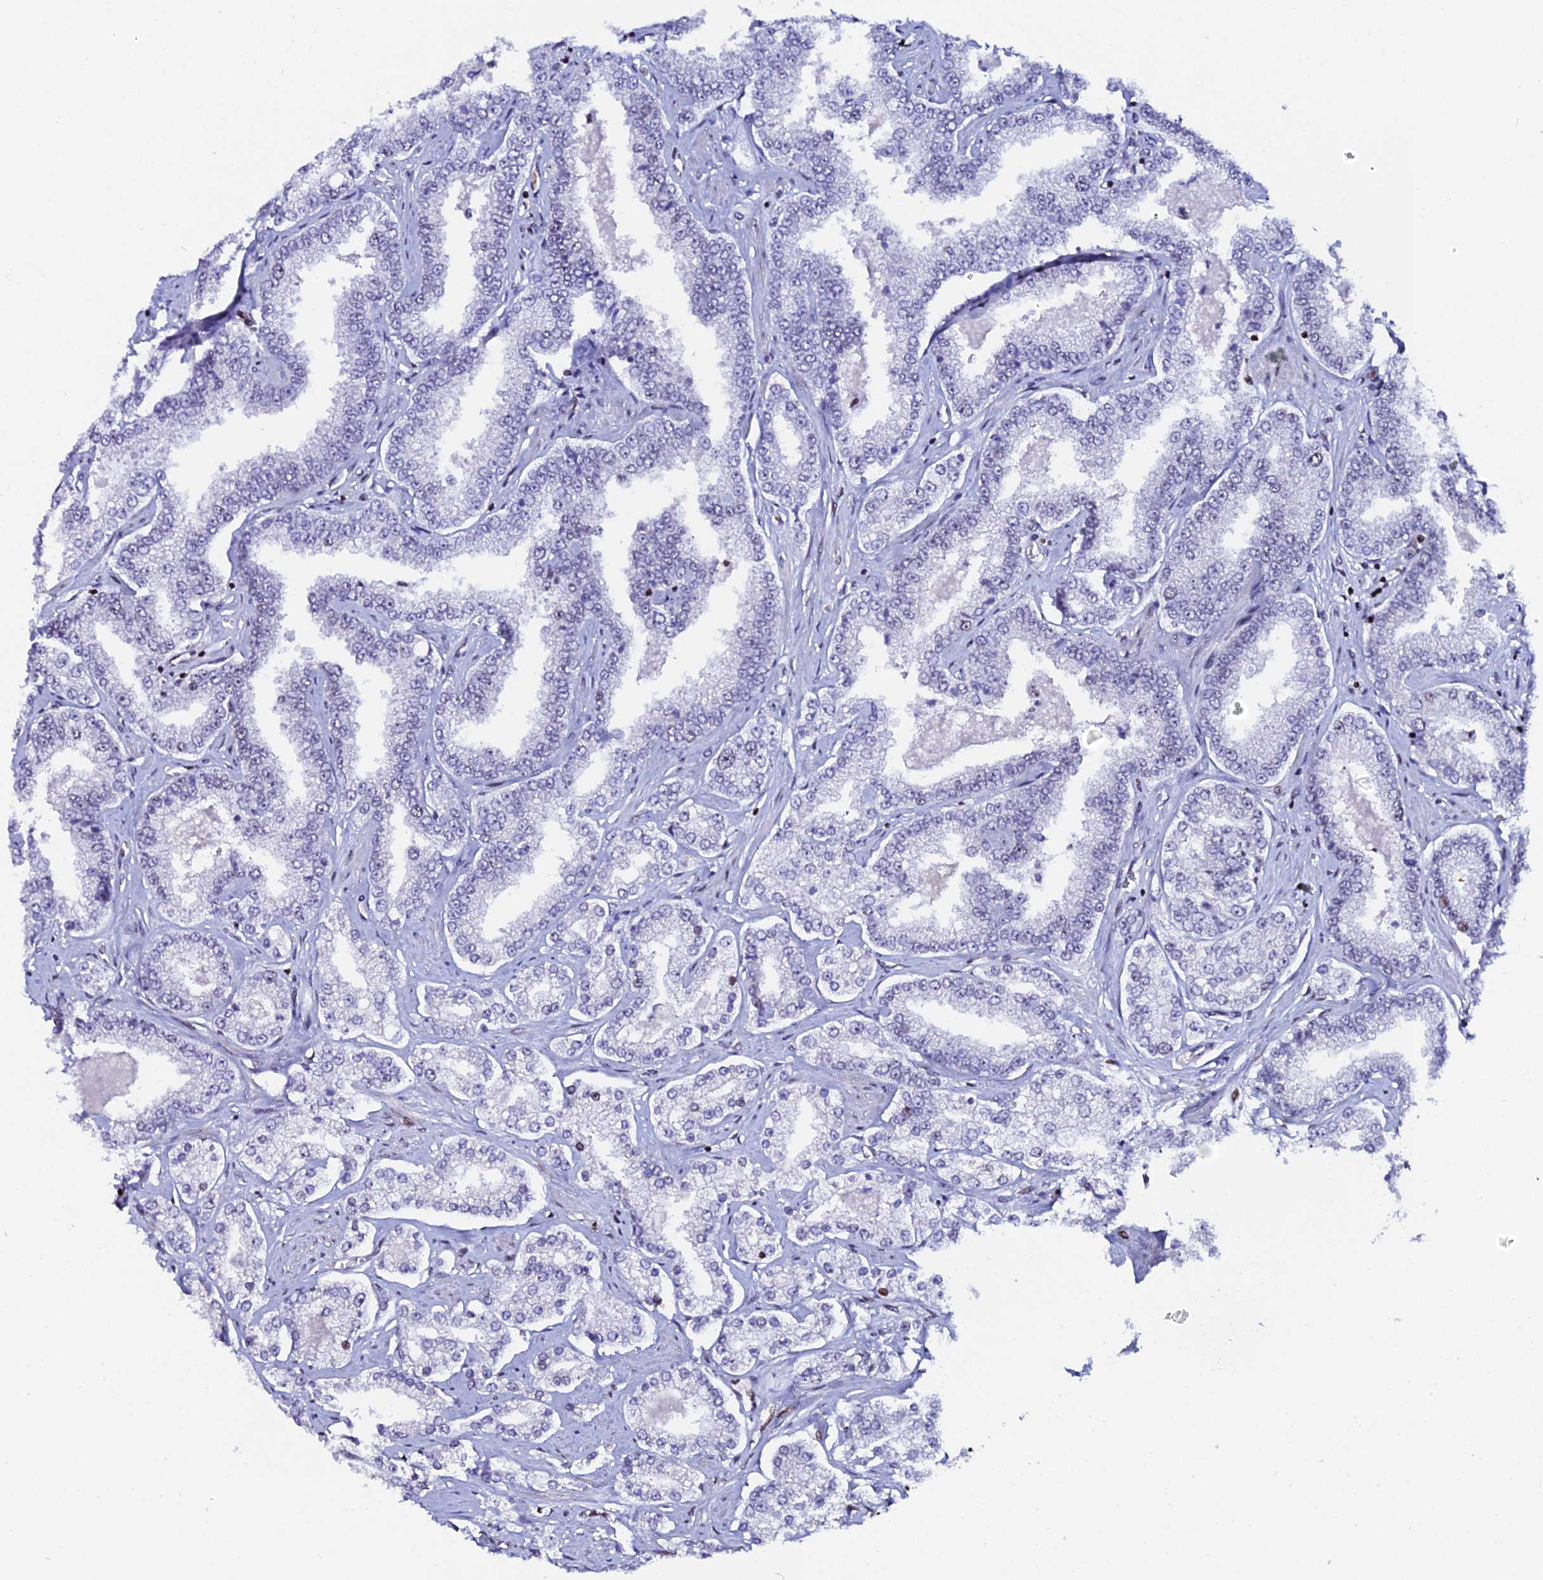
{"staining": {"intensity": "negative", "quantity": "none", "location": "none"}, "tissue": "prostate cancer", "cell_type": "Tumor cells", "image_type": "cancer", "snomed": [{"axis": "morphology", "description": "Normal tissue, NOS"}, {"axis": "morphology", "description": "Adenocarcinoma, High grade"}, {"axis": "topography", "description": "Prostate"}], "caption": "IHC photomicrograph of human prostate cancer stained for a protein (brown), which exhibits no positivity in tumor cells.", "gene": "MYNN", "patient": {"sex": "male", "age": 83}}